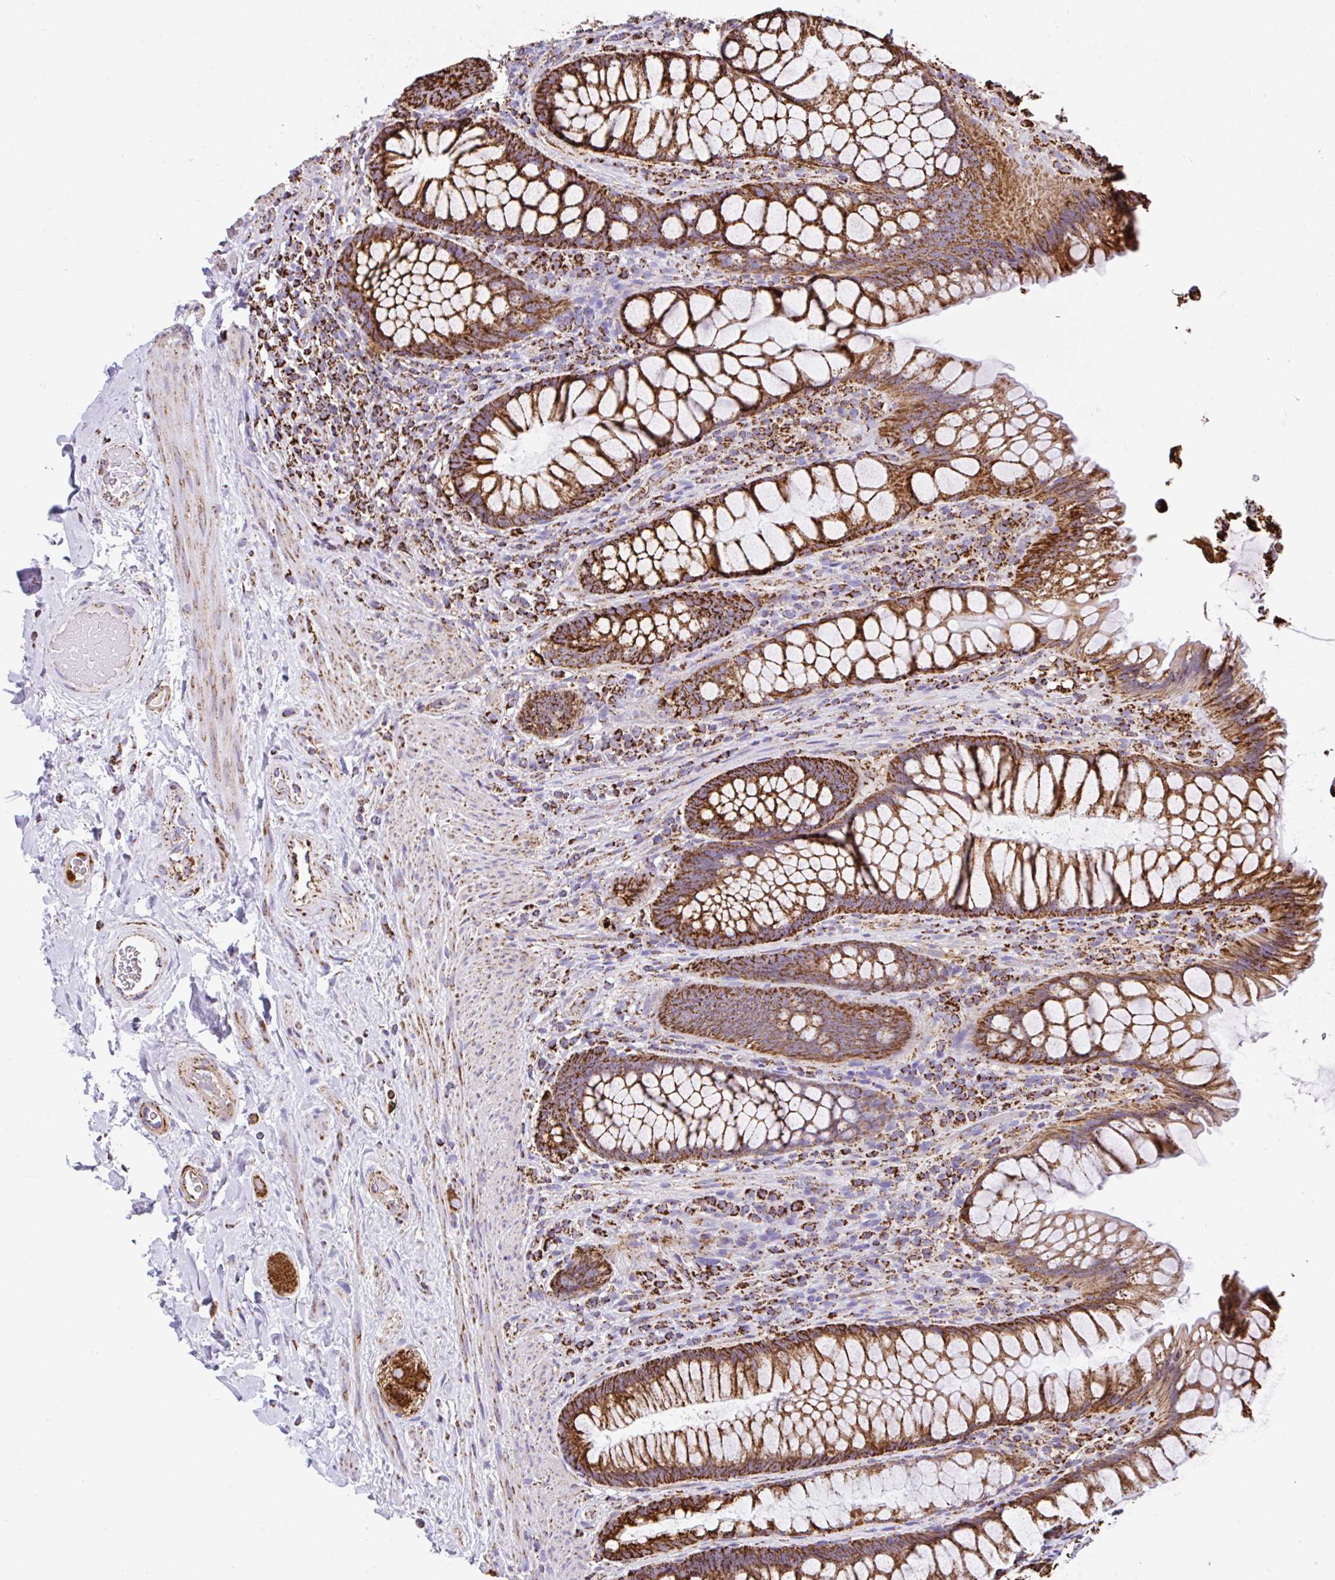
{"staining": {"intensity": "strong", "quantity": ">75%", "location": "cytoplasmic/membranous"}, "tissue": "rectum", "cell_type": "Glandular cells", "image_type": "normal", "snomed": [{"axis": "morphology", "description": "Normal tissue, NOS"}, {"axis": "topography", "description": "Rectum"}], "caption": "Immunohistochemical staining of normal rectum demonstrates high levels of strong cytoplasmic/membranous staining in about >75% of glandular cells.", "gene": "ANKRD33B", "patient": {"sex": "male", "age": 53}}